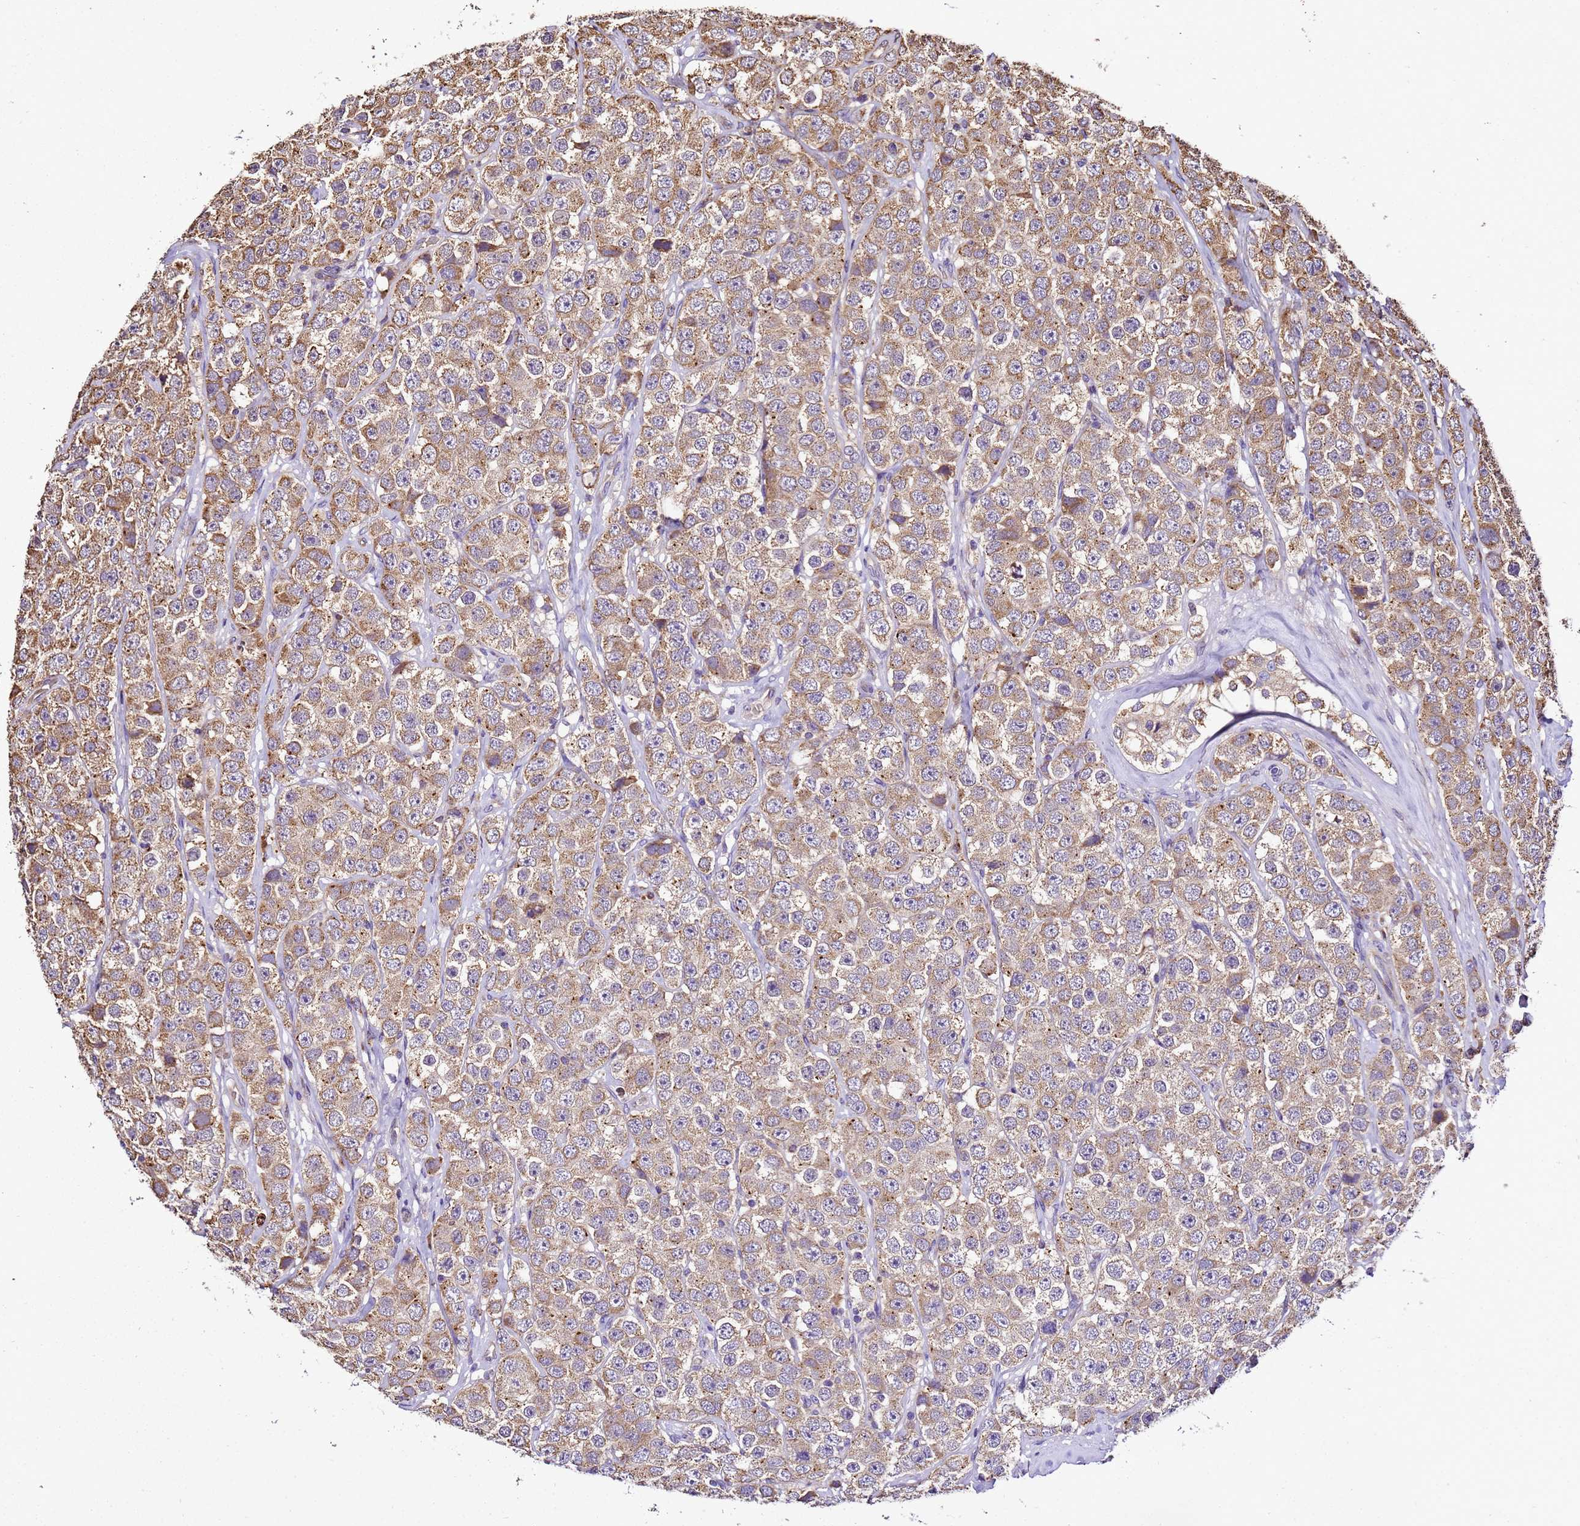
{"staining": {"intensity": "moderate", "quantity": ">75%", "location": "cytoplasmic/membranous"}, "tissue": "testis cancer", "cell_type": "Tumor cells", "image_type": "cancer", "snomed": [{"axis": "morphology", "description": "Seminoma, NOS"}, {"axis": "topography", "description": "Testis"}], "caption": "Moderate cytoplasmic/membranous positivity for a protein is present in approximately >75% of tumor cells of testis seminoma using immunohistochemistry.", "gene": "LRRIQ1", "patient": {"sex": "male", "age": 28}}